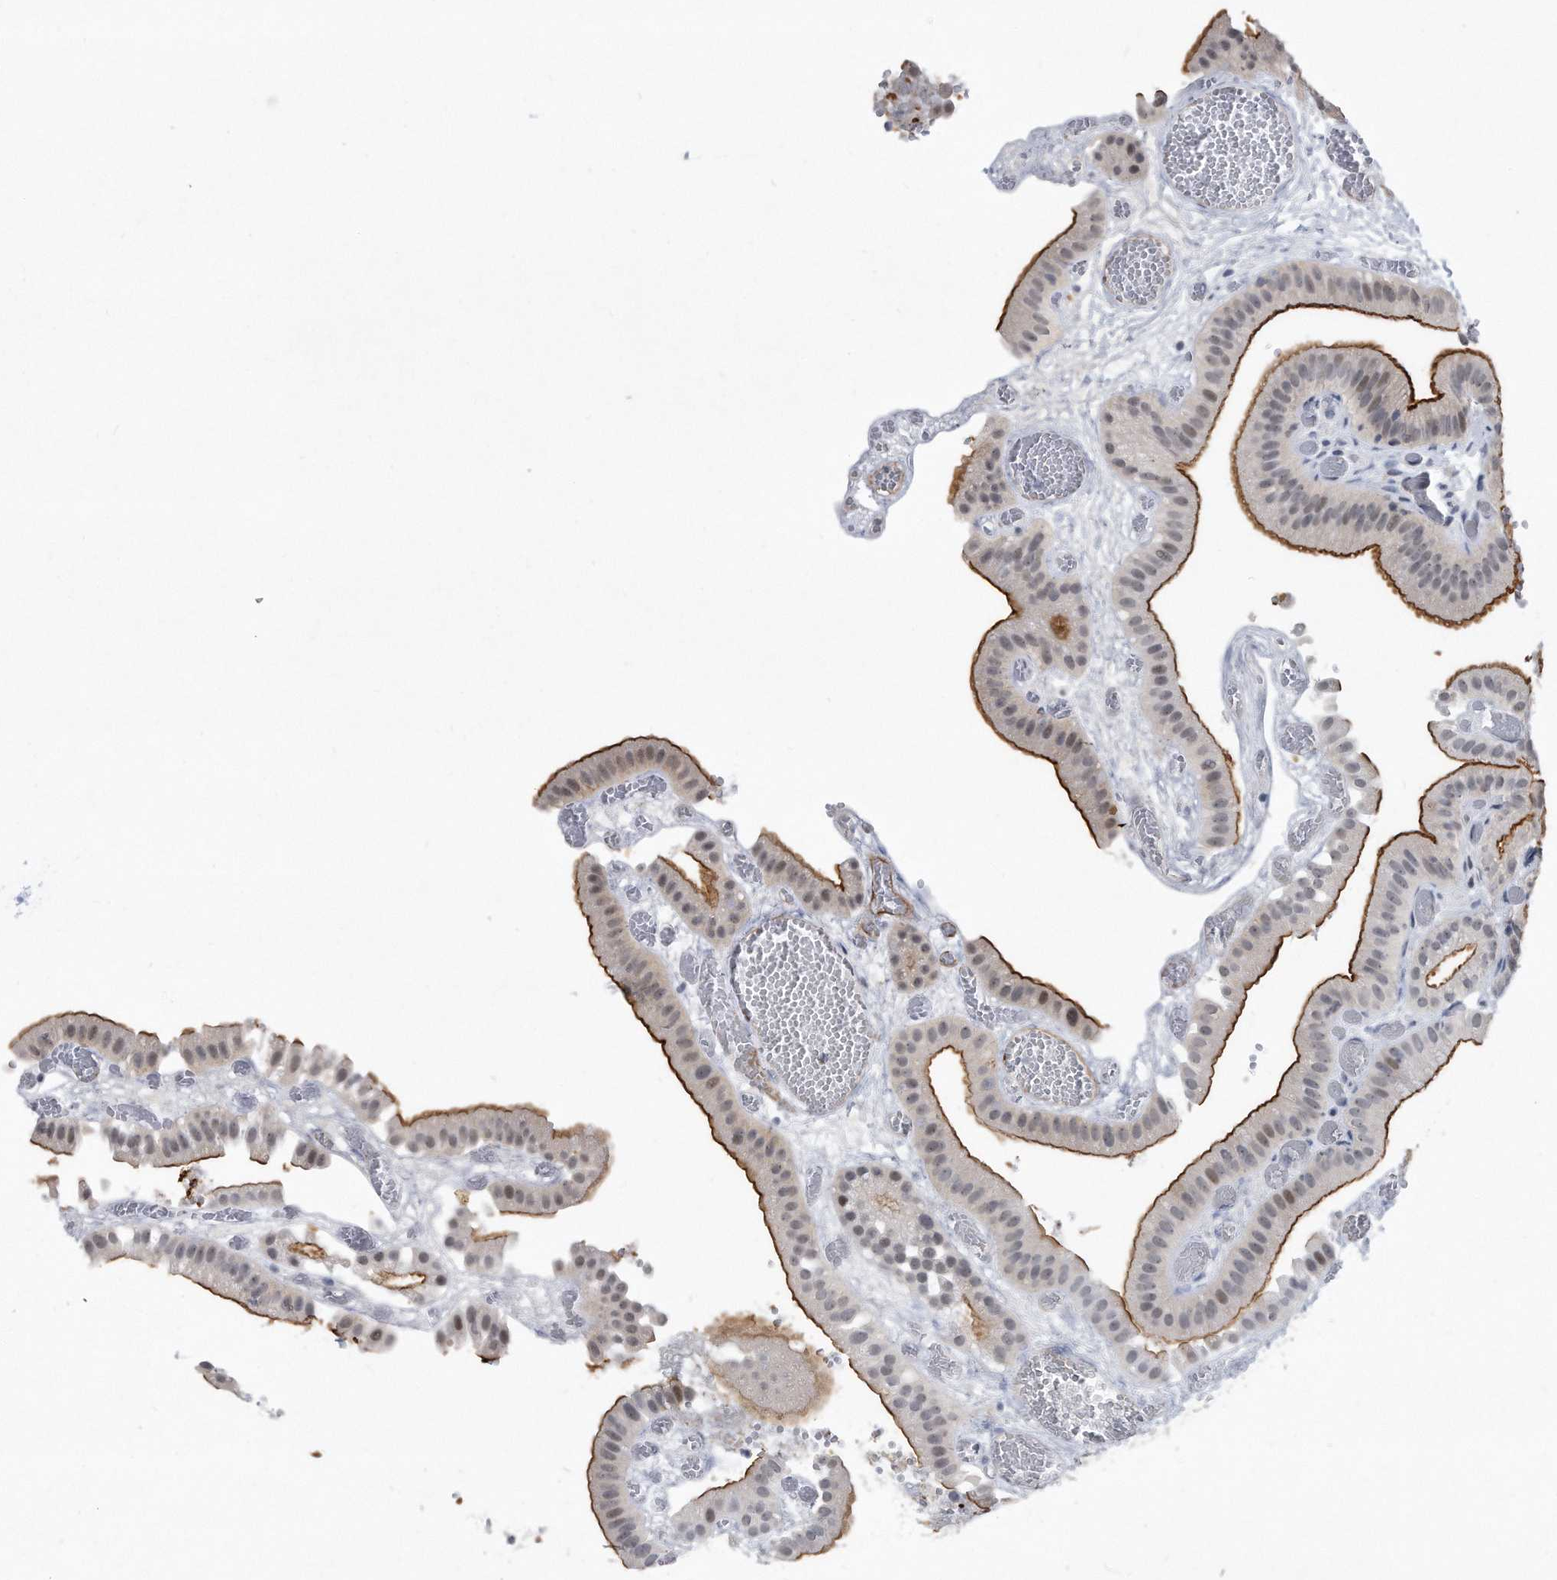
{"staining": {"intensity": "strong", "quantity": "25%-75%", "location": "cytoplasmic/membranous,nuclear"}, "tissue": "gallbladder", "cell_type": "Glandular cells", "image_type": "normal", "snomed": [{"axis": "morphology", "description": "Normal tissue, NOS"}, {"axis": "topography", "description": "Gallbladder"}], "caption": "A brown stain highlights strong cytoplasmic/membranous,nuclear staining of a protein in glandular cells of normal gallbladder. The protein of interest is shown in brown color, while the nuclei are stained blue.", "gene": "PGBD2", "patient": {"sex": "female", "age": 64}}